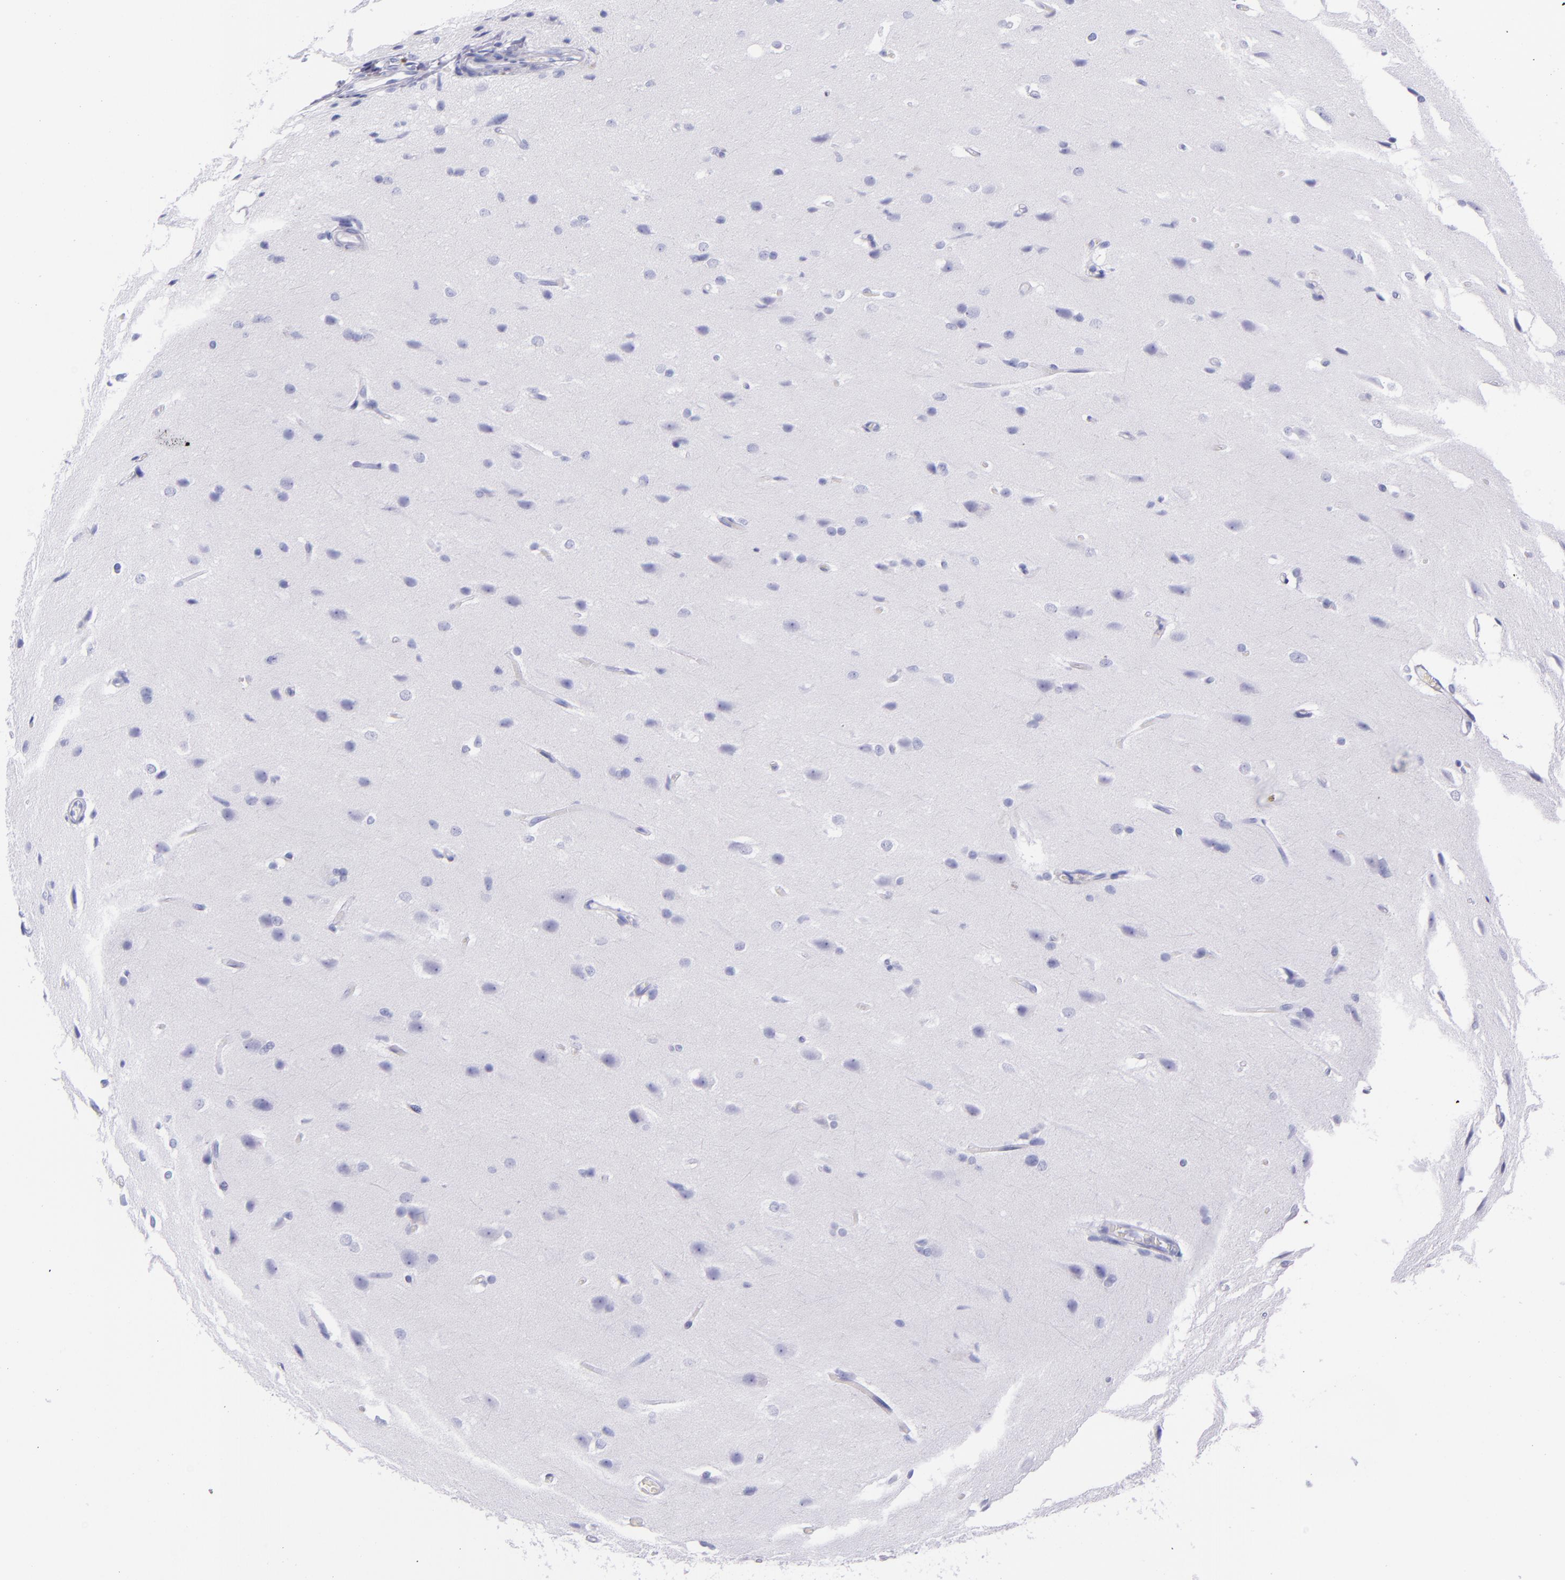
{"staining": {"intensity": "negative", "quantity": "none", "location": "none"}, "tissue": "glioma", "cell_type": "Tumor cells", "image_type": "cancer", "snomed": [{"axis": "morphology", "description": "Glioma, malignant, High grade"}, {"axis": "topography", "description": "Brain"}], "caption": "A micrograph of glioma stained for a protein displays no brown staining in tumor cells.", "gene": "SFTPB", "patient": {"sex": "male", "age": 68}}